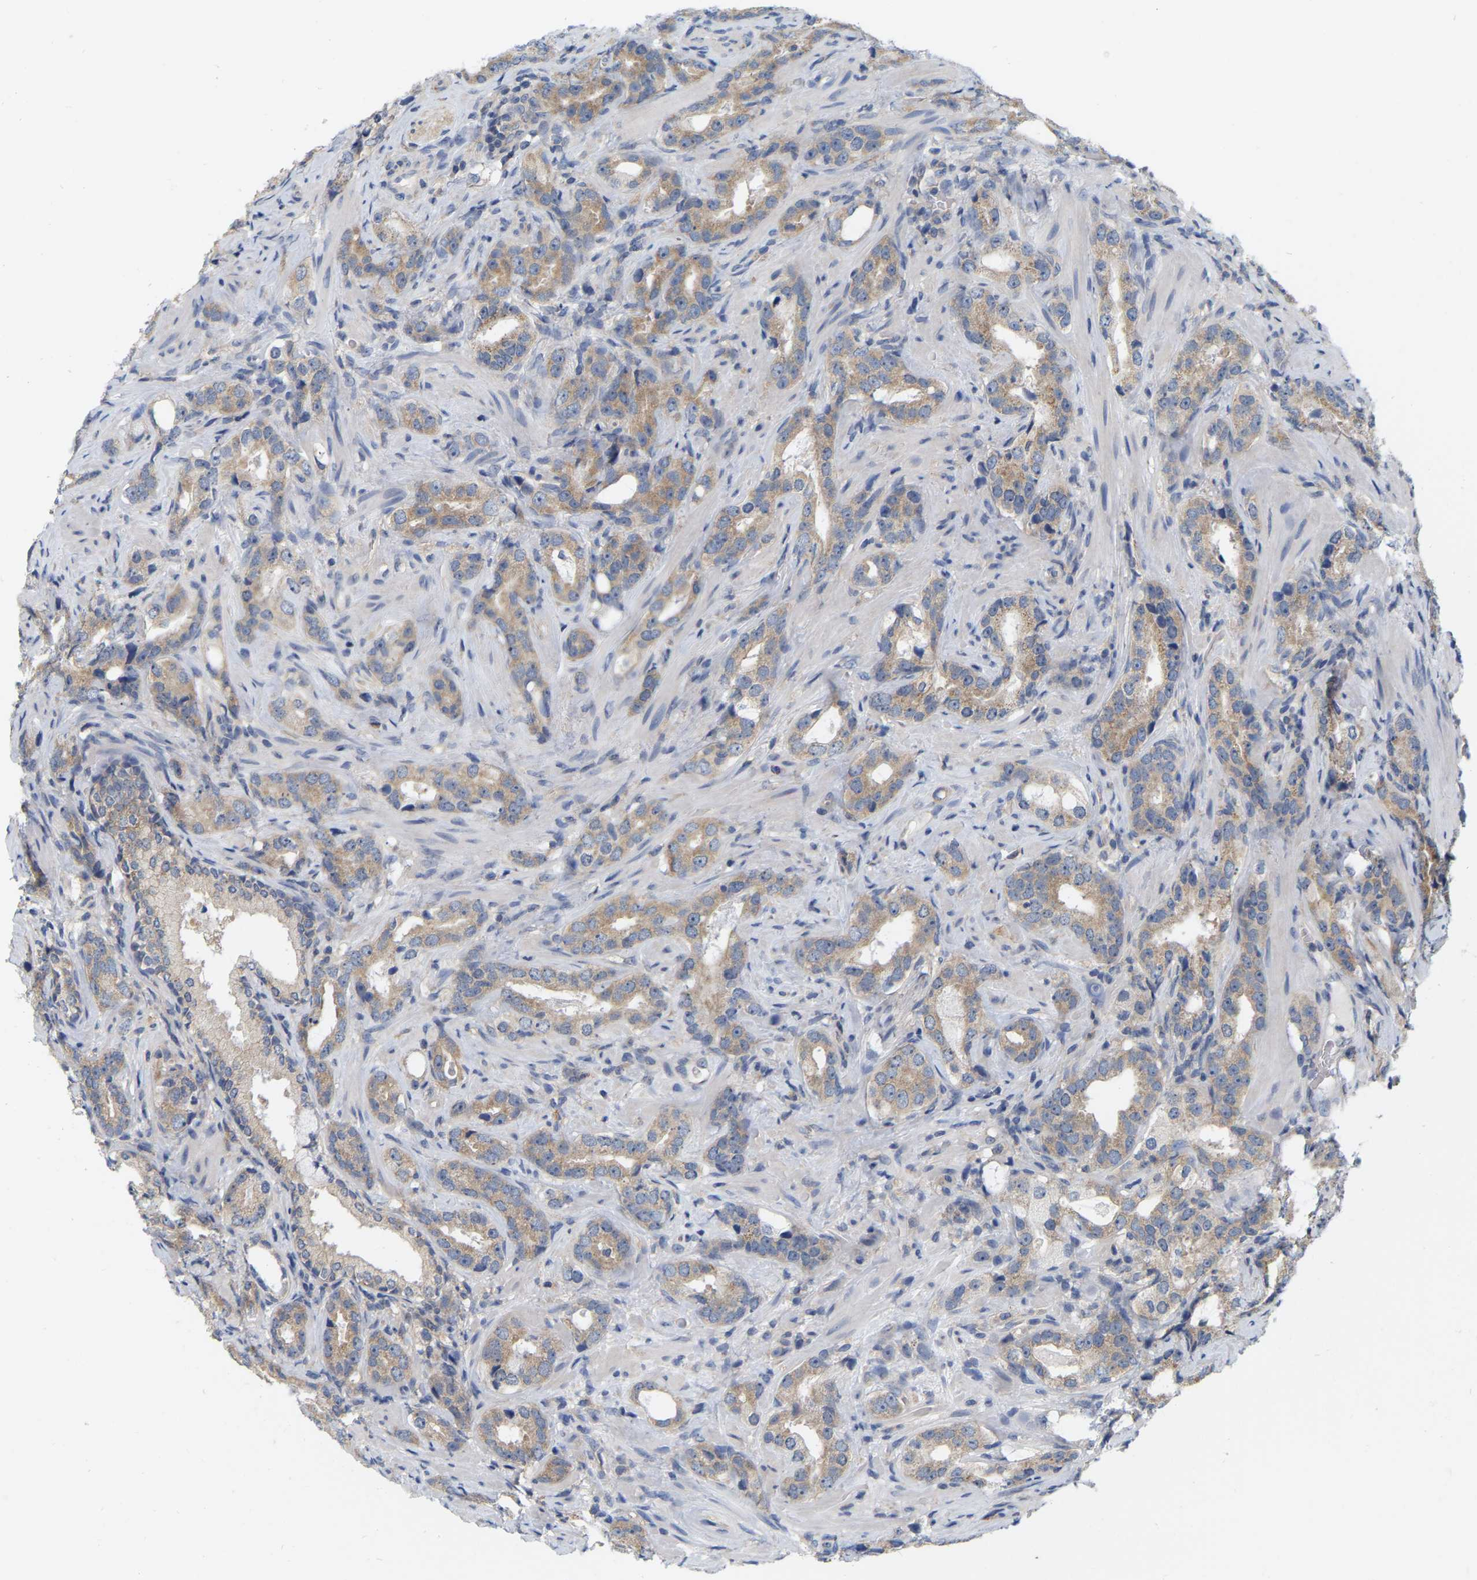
{"staining": {"intensity": "moderate", "quantity": ">75%", "location": "cytoplasmic/membranous"}, "tissue": "prostate cancer", "cell_type": "Tumor cells", "image_type": "cancer", "snomed": [{"axis": "morphology", "description": "Adenocarcinoma, High grade"}, {"axis": "topography", "description": "Prostate"}], "caption": "Protein analysis of adenocarcinoma (high-grade) (prostate) tissue displays moderate cytoplasmic/membranous staining in about >75% of tumor cells.", "gene": "WIPI2", "patient": {"sex": "male", "age": 63}}